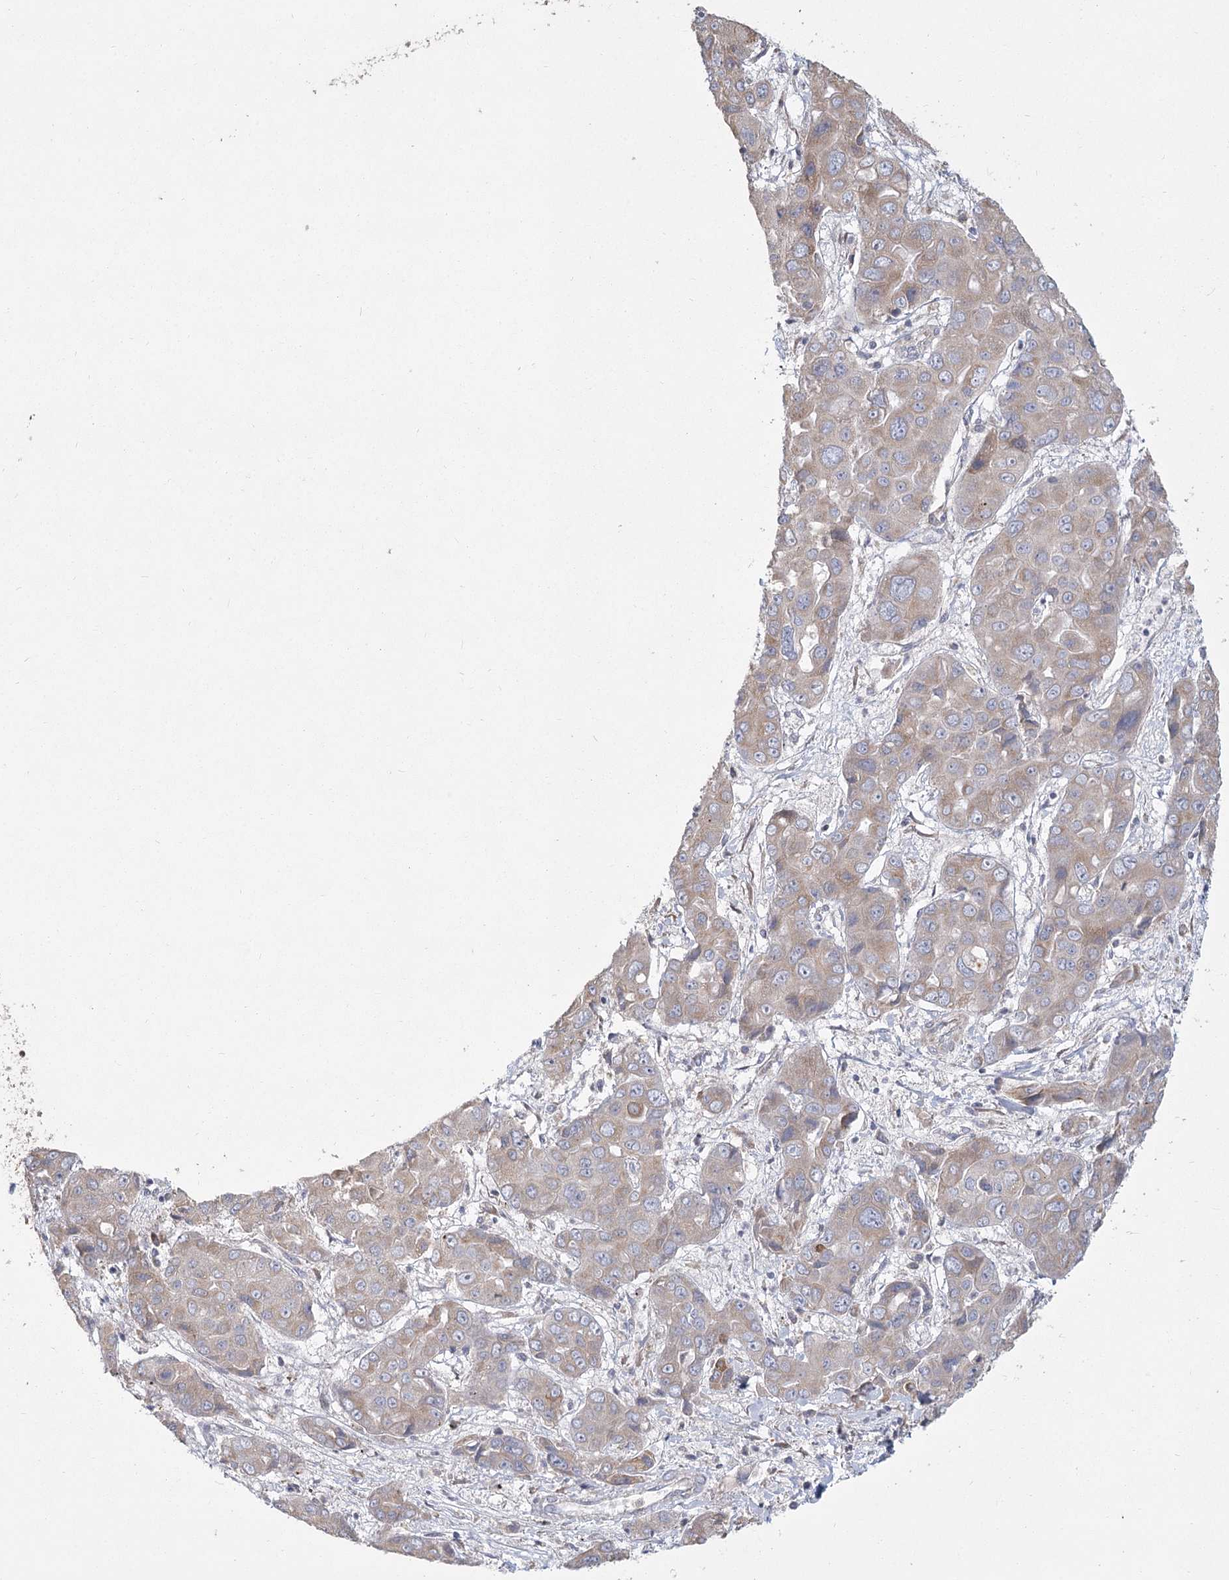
{"staining": {"intensity": "weak", "quantity": "<25%", "location": "cytoplasmic/membranous"}, "tissue": "liver cancer", "cell_type": "Tumor cells", "image_type": "cancer", "snomed": [{"axis": "morphology", "description": "Cholangiocarcinoma"}, {"axis": "topography", "description": "Liver"}], "caption": "This is an IHC photomicrograph of human liver cholangiocarcinoma. There is no staining in tumor cells.", "gene": "CNTLN", "patient": {"sex": "male", "age": 67}}